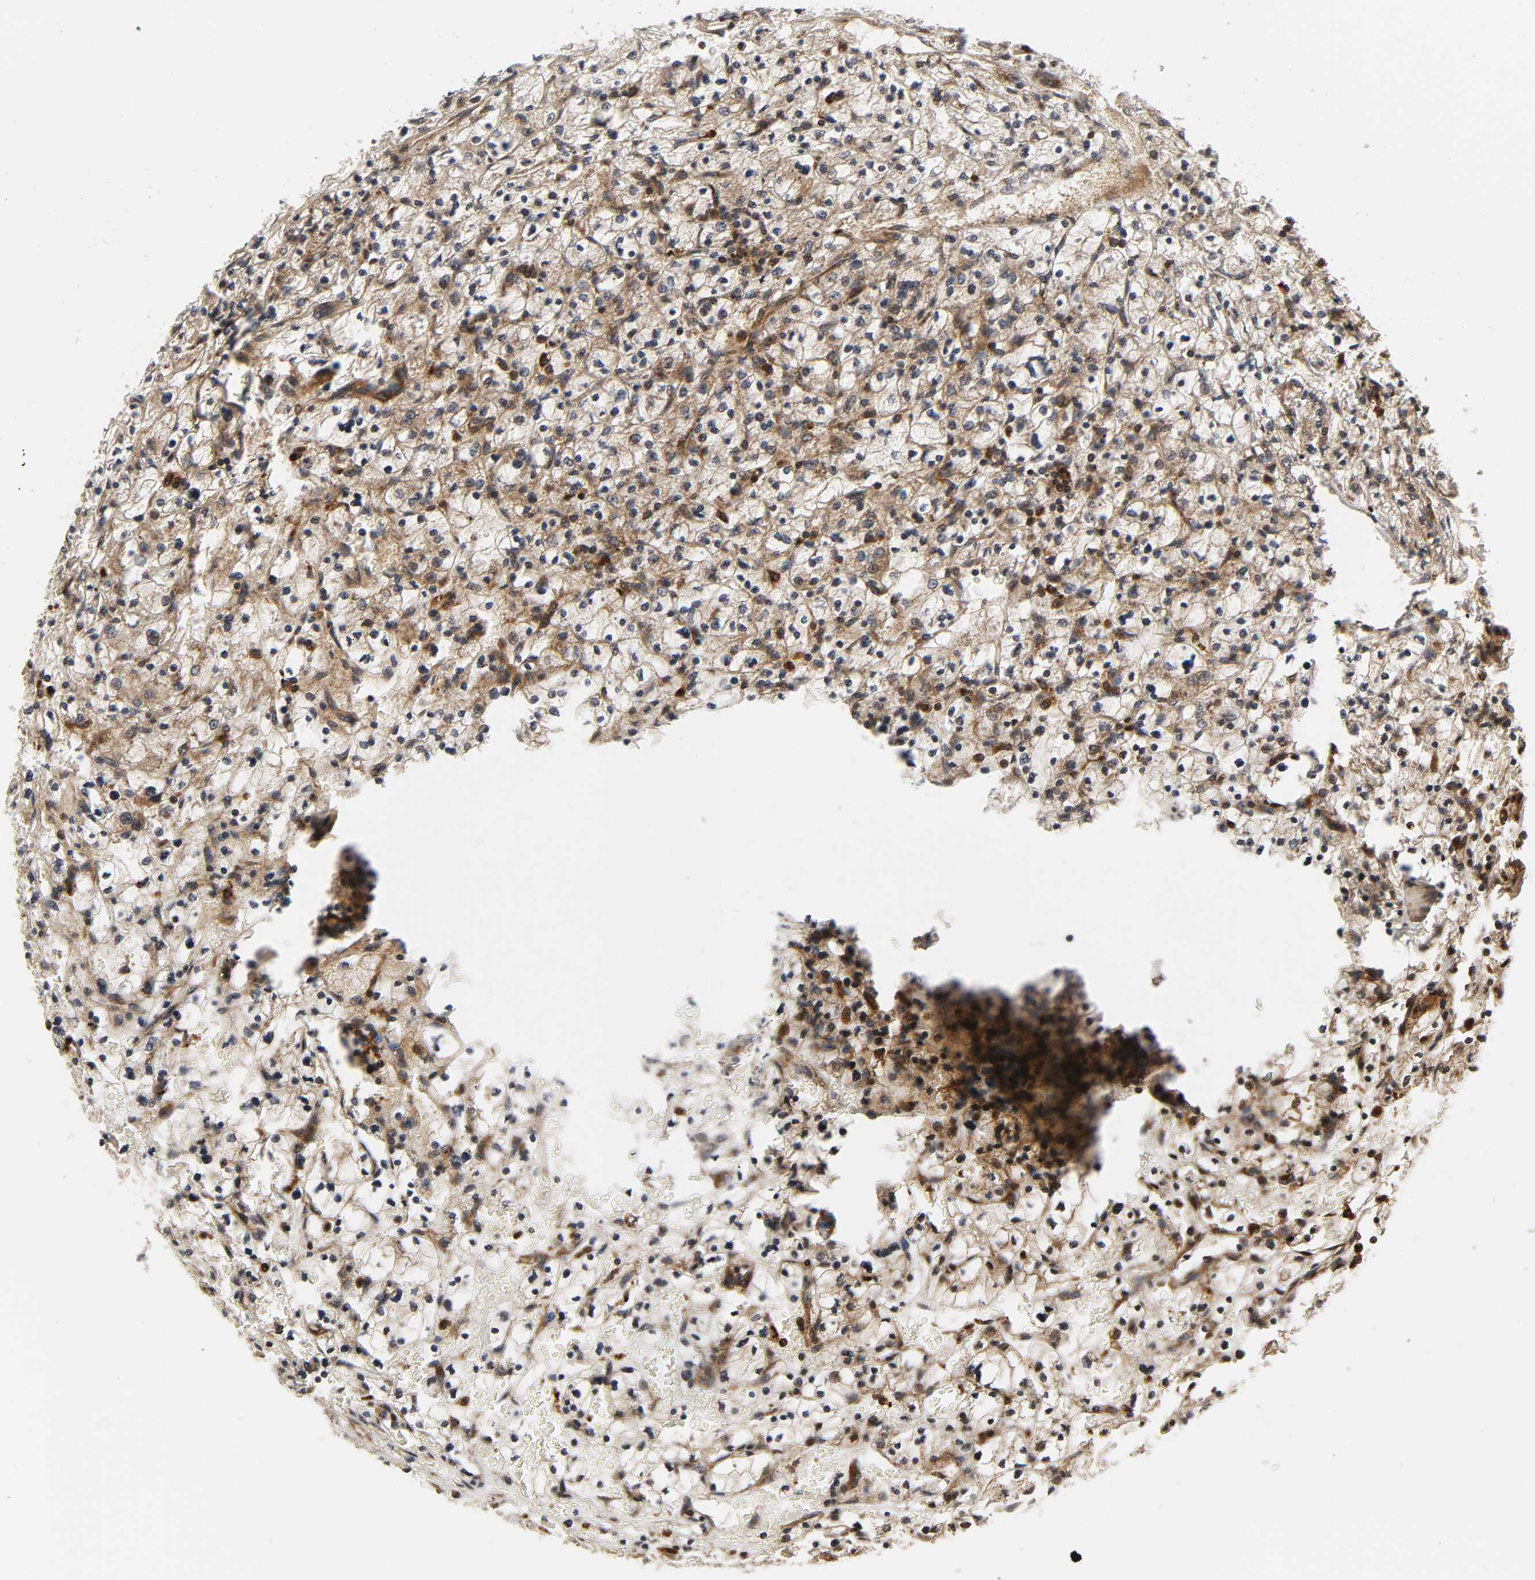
{"staining": {"intensity": "strong", "quantity": ">75%", "location": "cytoplasmic/membranous"}, "tissue": "renal cancer", "cell_type": "Tumor cells", "image_type": "cancer", "snomed": [{"axis": "morphology", "description": "Adenocarcinoma, NOS"}, {"axis": "topography", "description": "Kidney"}], "caption": "A brown stain shows strong cytoplasmic/membranous expression of a protein in human renal adenocarcinoma tumor cells.", "gene": "CHUK", "patient": {"sex": "female", "age": 83}}